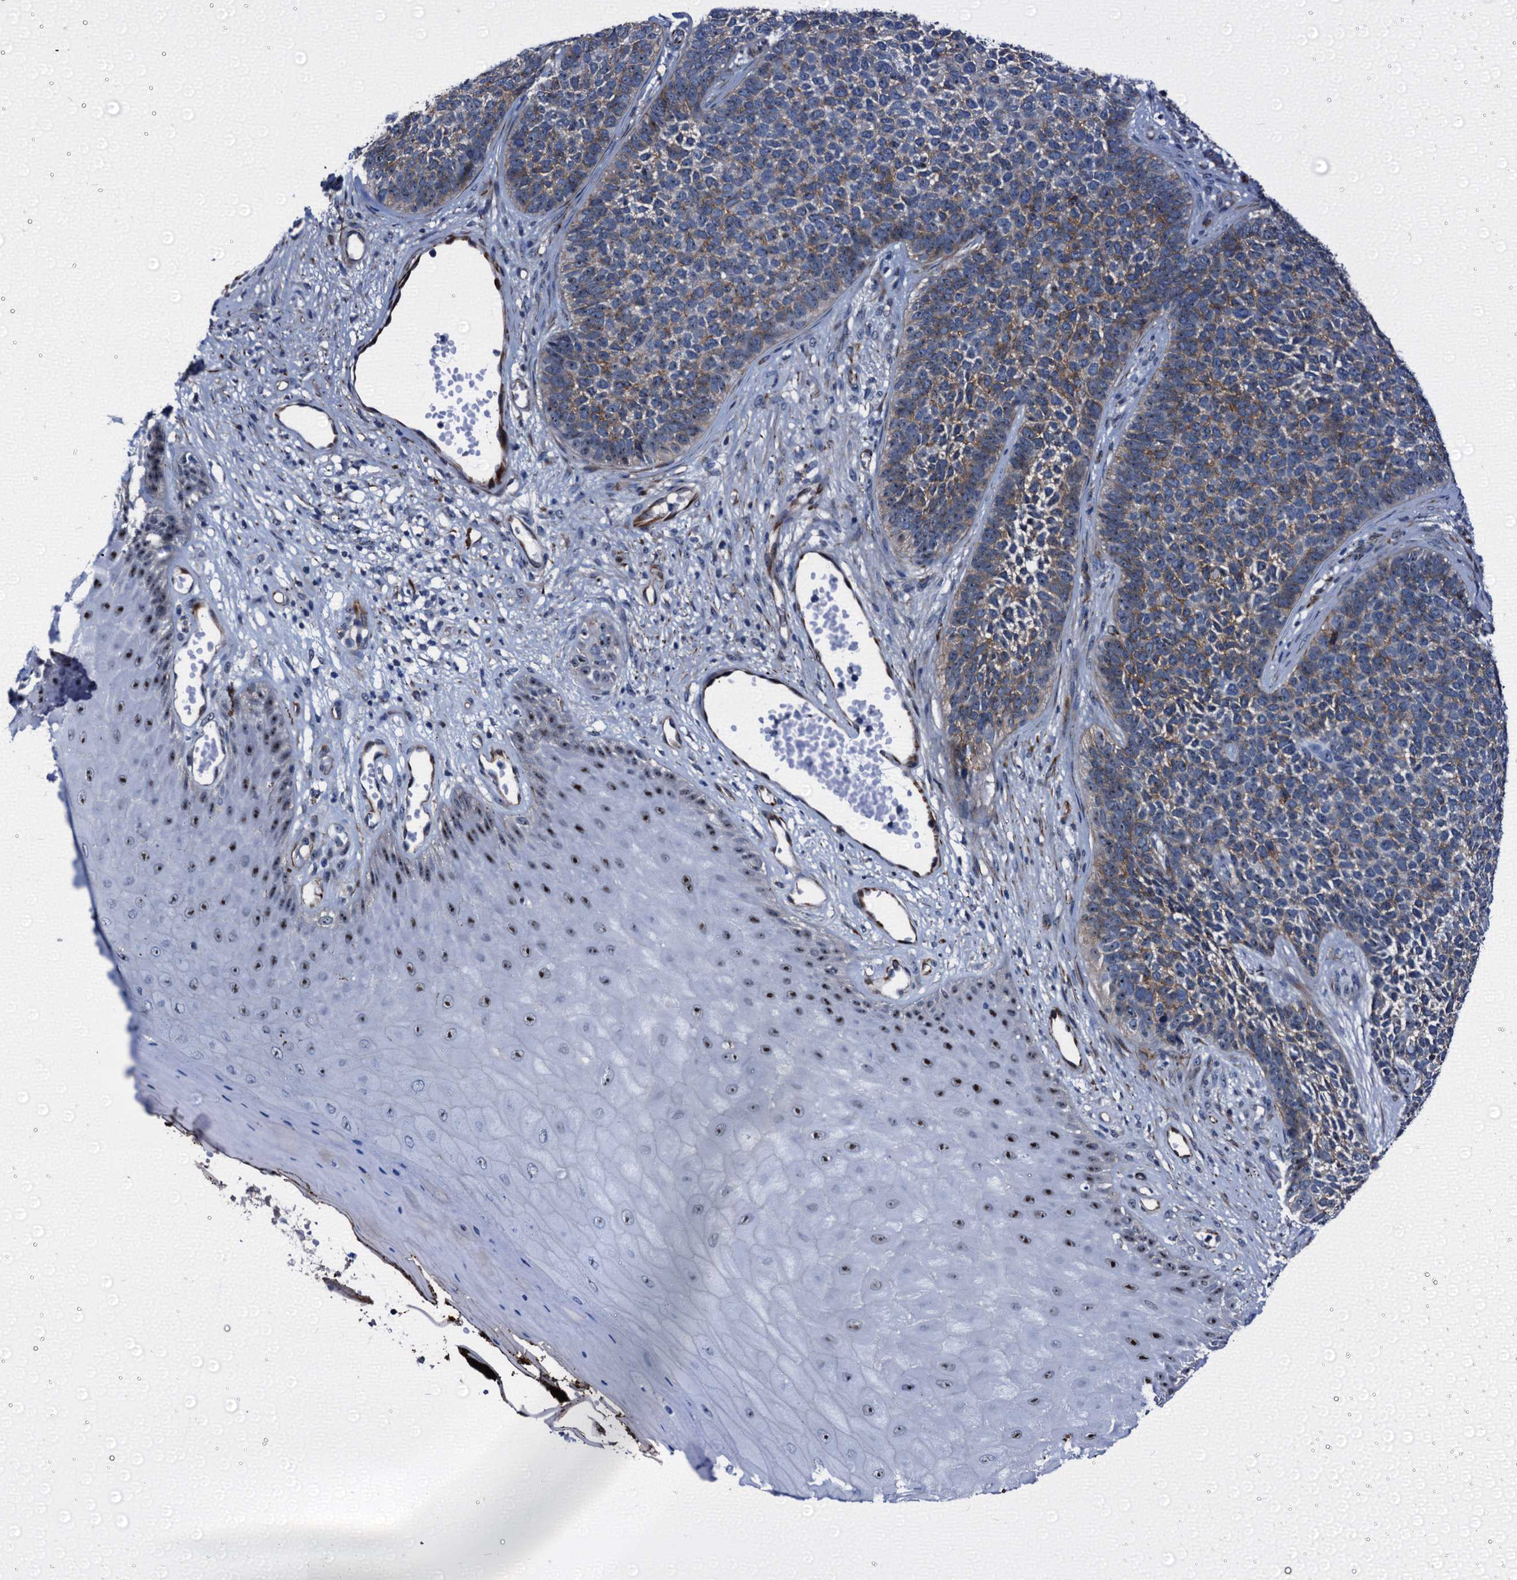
{"staining": {"intensity": "moderate", "quantity": "25%-75%", "location": "cytoplasmic/membranous"}, "tissue": "skin cancer", "cell_type": "Tumor cells", "image_type": "cancer", "snomed": [{"axis": "morphology", "description": "Basal cell carcinoma"}, {"axis": "topography", "description": "Skin"}], "caption": "Immunohistochemical staining of skin basal cell carcinoma displays medium levels of moderate cytoplasmic/membranous positivity in approximately 25%-75% of tumor cells. Immunohistochemistry (ihc) stains the protein in brown and the nuclei are stained blue.", "gene": "EMG1", "patient": {"sex": "female", "age": 84}}